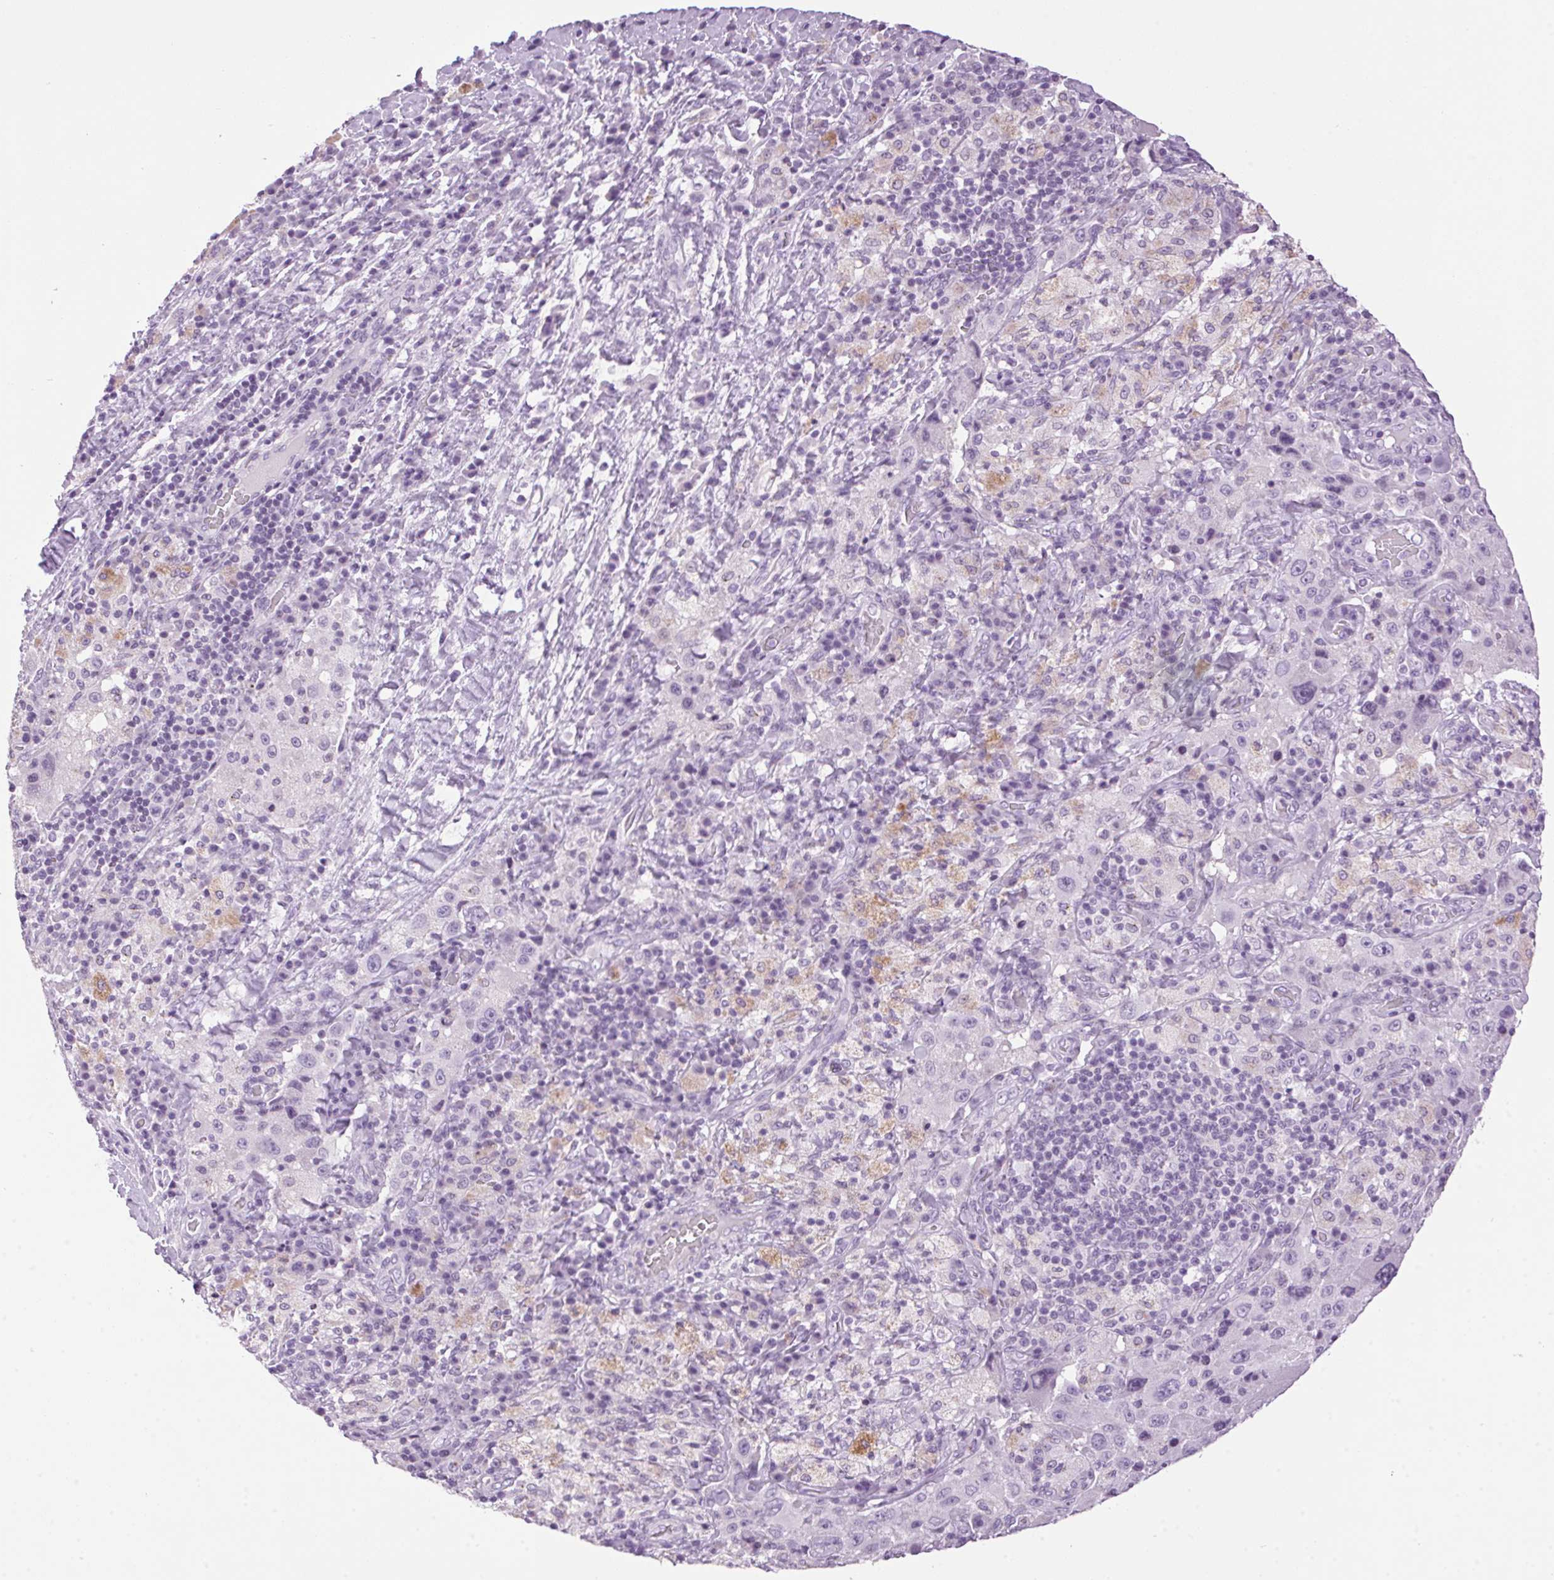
{"staining": {"intensity": "negative", "quantity": "none", "location": "none"}, "tissue": "melanoma", "cell_type": "Tumor cells", "image_type": "cancer", "snomed": [{"axis": "morphology", "description": "Malignant melanoma, Metastatic site"}, {"axis": "topography", "description": "Lymph node"}], "caption": "The micrograph demonstrates no significant staining in tumor cells of melanoma.", "gene": "TMEM88B", "patient": {"sex": "male", "age": 62}}